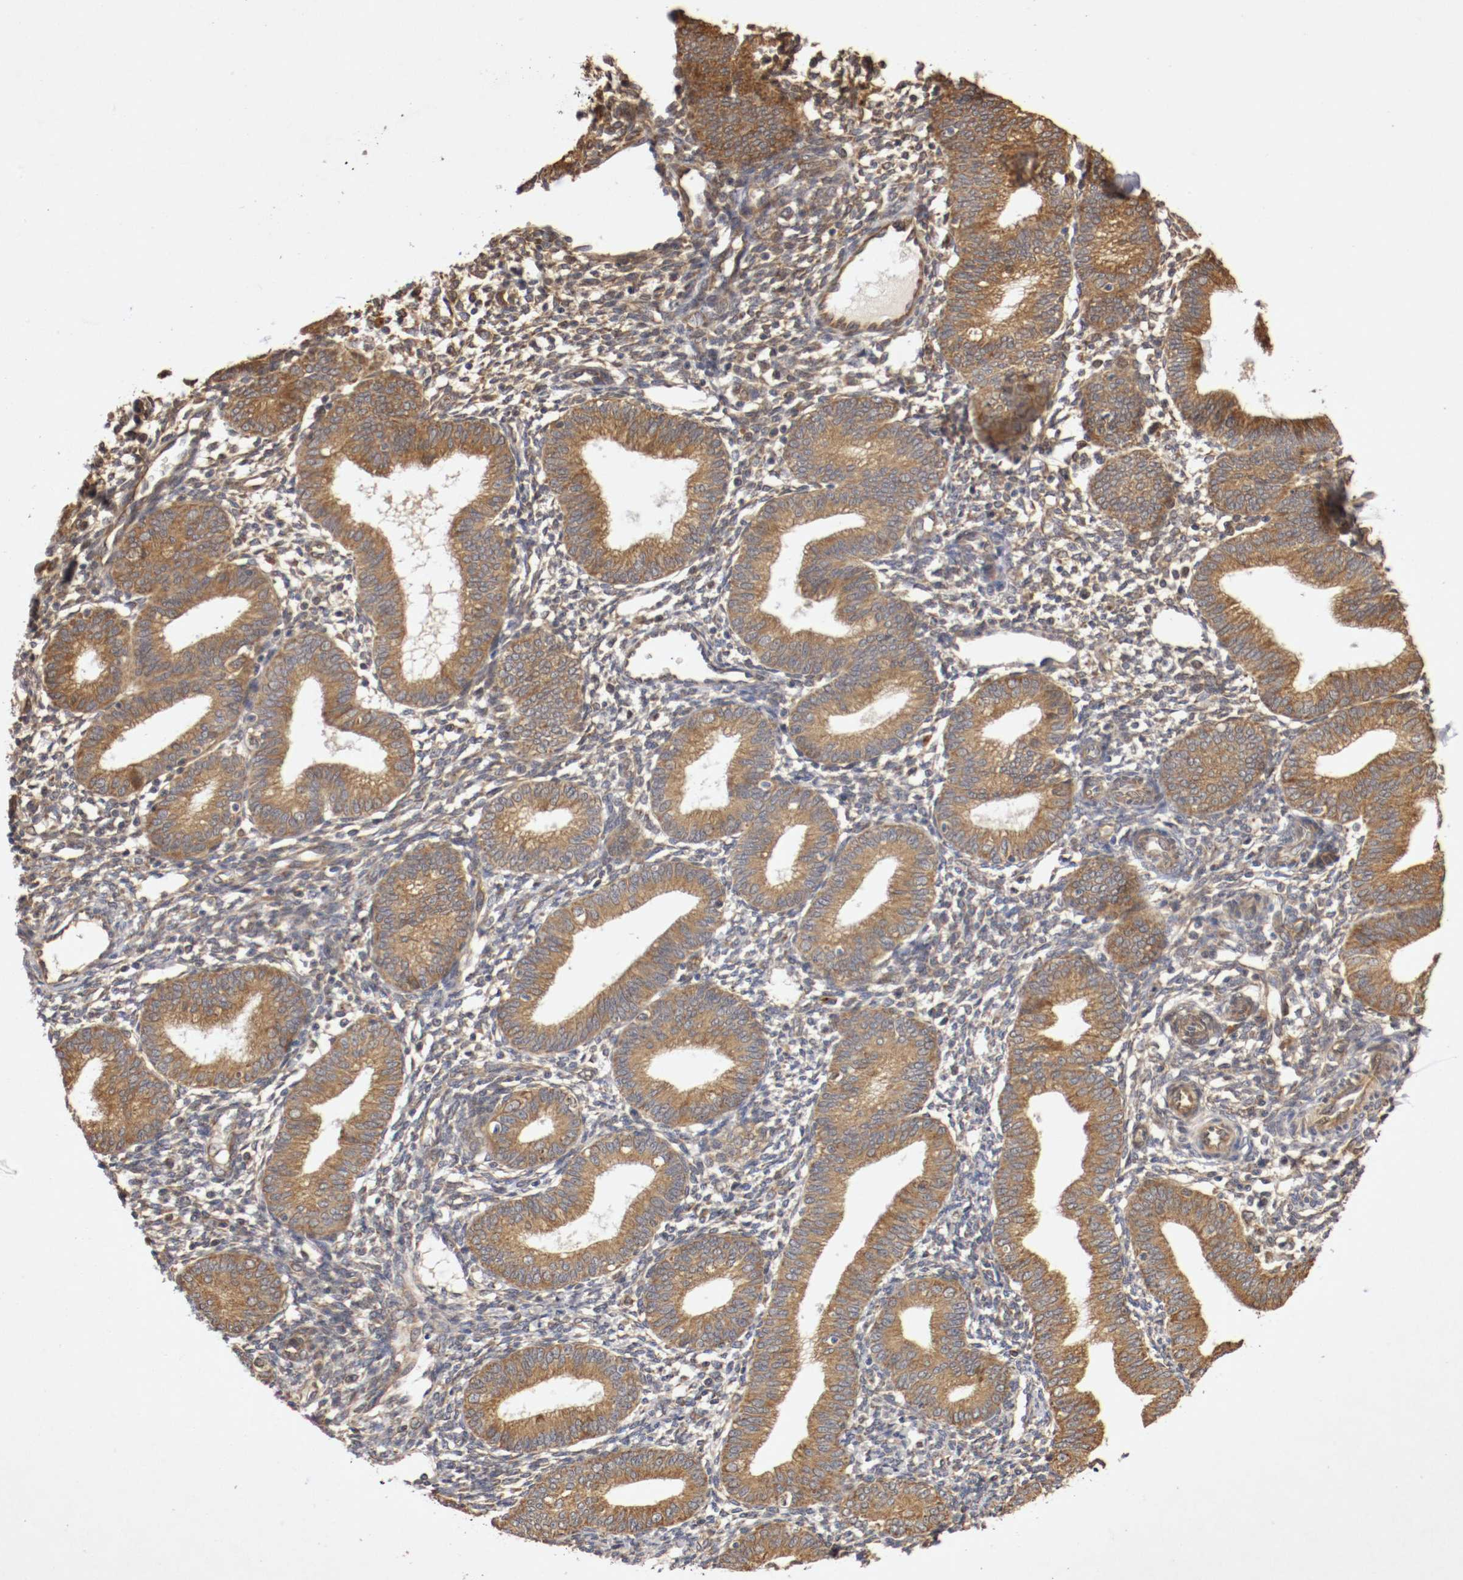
{"staining": {"intensity": "moderate", "quantity": "25%-75%", "location": "cytoplasmic/membranous"}, "tissue": "endometrium", "cell_type": "Cells in endometrial stroma", "image_type": "normal", "snomed": [{"axis": "morphology", "description": "Normal tissue, NOS"}, {"axis": "topography", "description": "Endometrium"}], "caption": "Moderate cytoplasmic/membranous staining is identified in approximately 25%-75% of cells in endometrial stroma in unremarkable endometrium. The protein is stained brown, and the nuclei are stained in blue (DAB IHC with brightfield microscopy, high magnification).", "gene": "VEZT", "patient": {"sex": "female", "age": 61}}